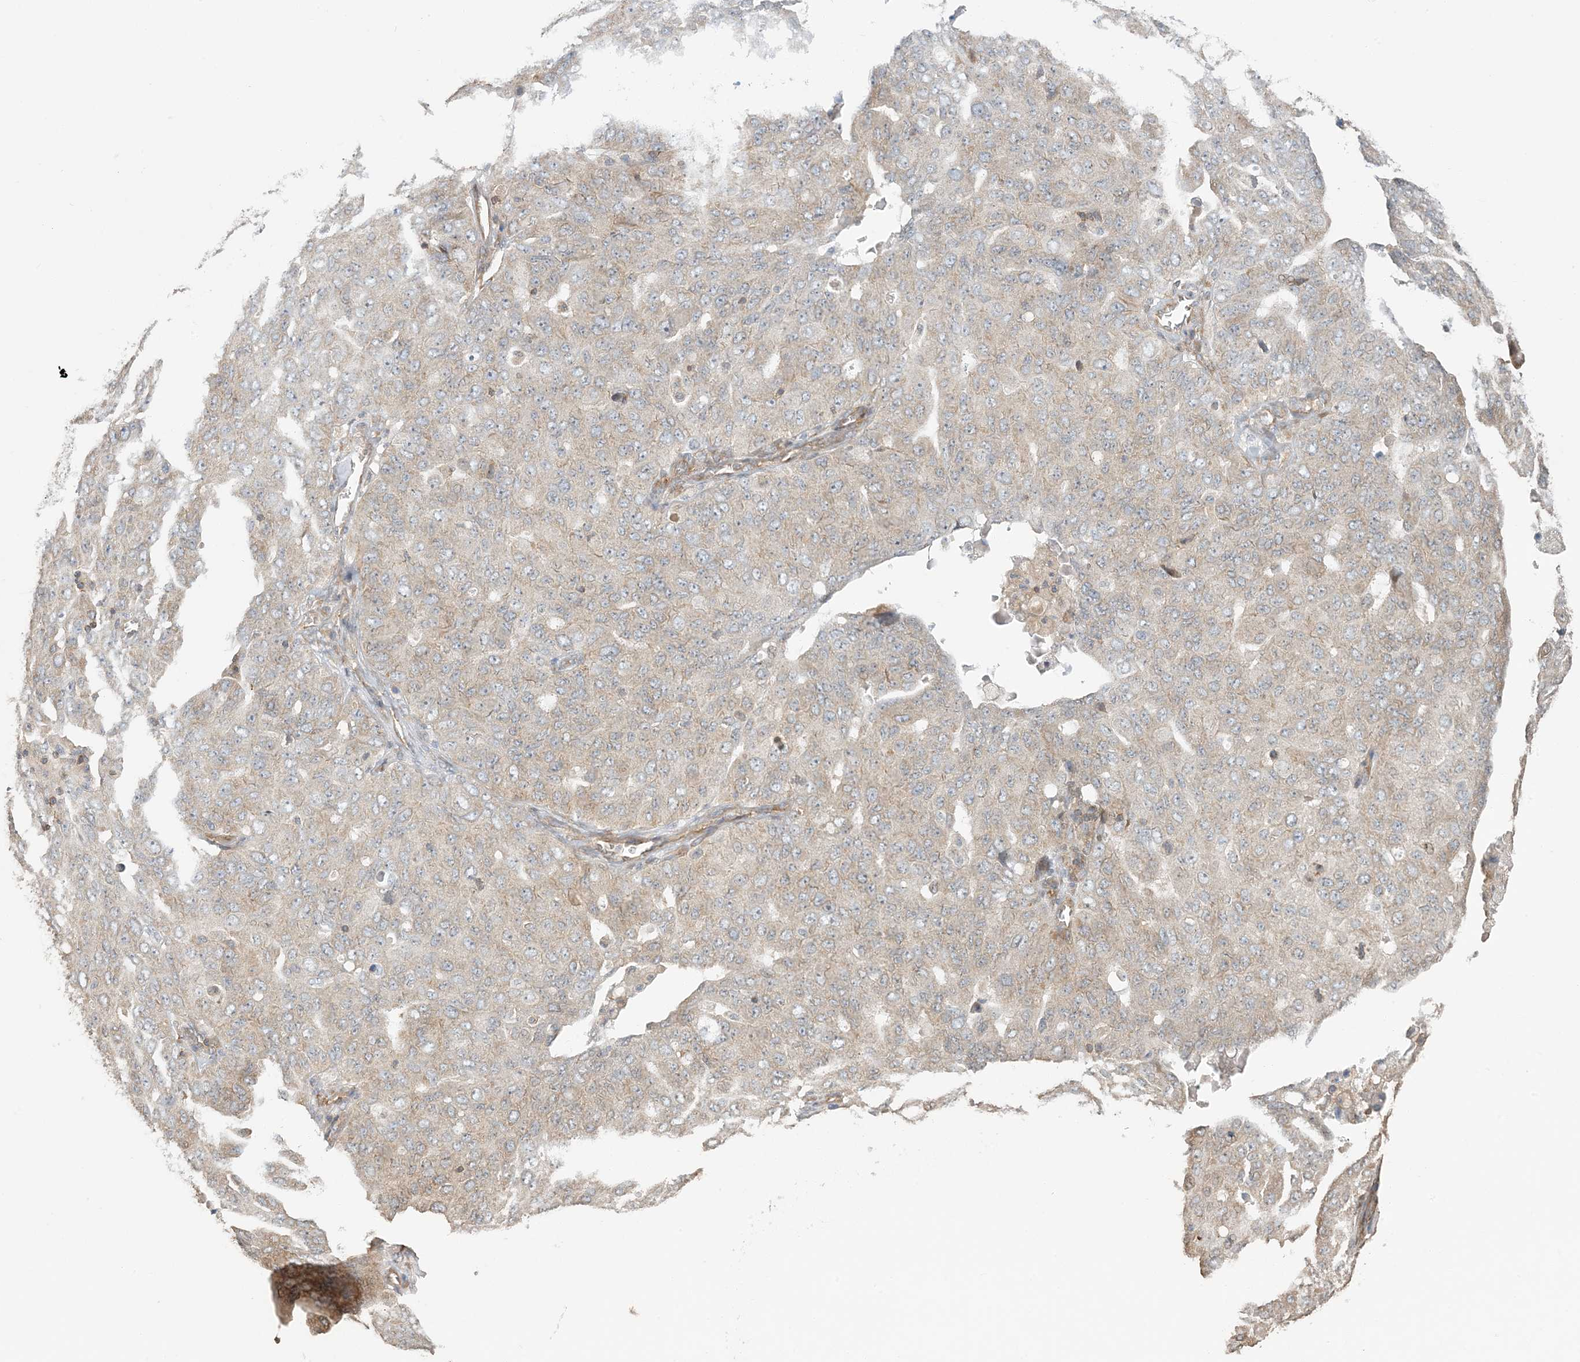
{"staining": {"intensity": "weak", "quantity": "25%-75%", "location": "cytoplasmic/membranous"}, "tissue": "ovarian cancer", "cell_type": "Tumor cells", "image_type": "cancer", "snomed": [{"axis": "morphology", "description": "Carcinoma, endometroid"}, {"axis": "topography", "description": "Ovary"}], "caption": "Human endometroid carcinoma (ovarian) stained with a brown dye demonstrates weak cytoplasmic/membranous positive expression in about 25%-75% of tumor cells.", "gene": "ATP13A2", "patient": {"sex": "female", "age": 62}}